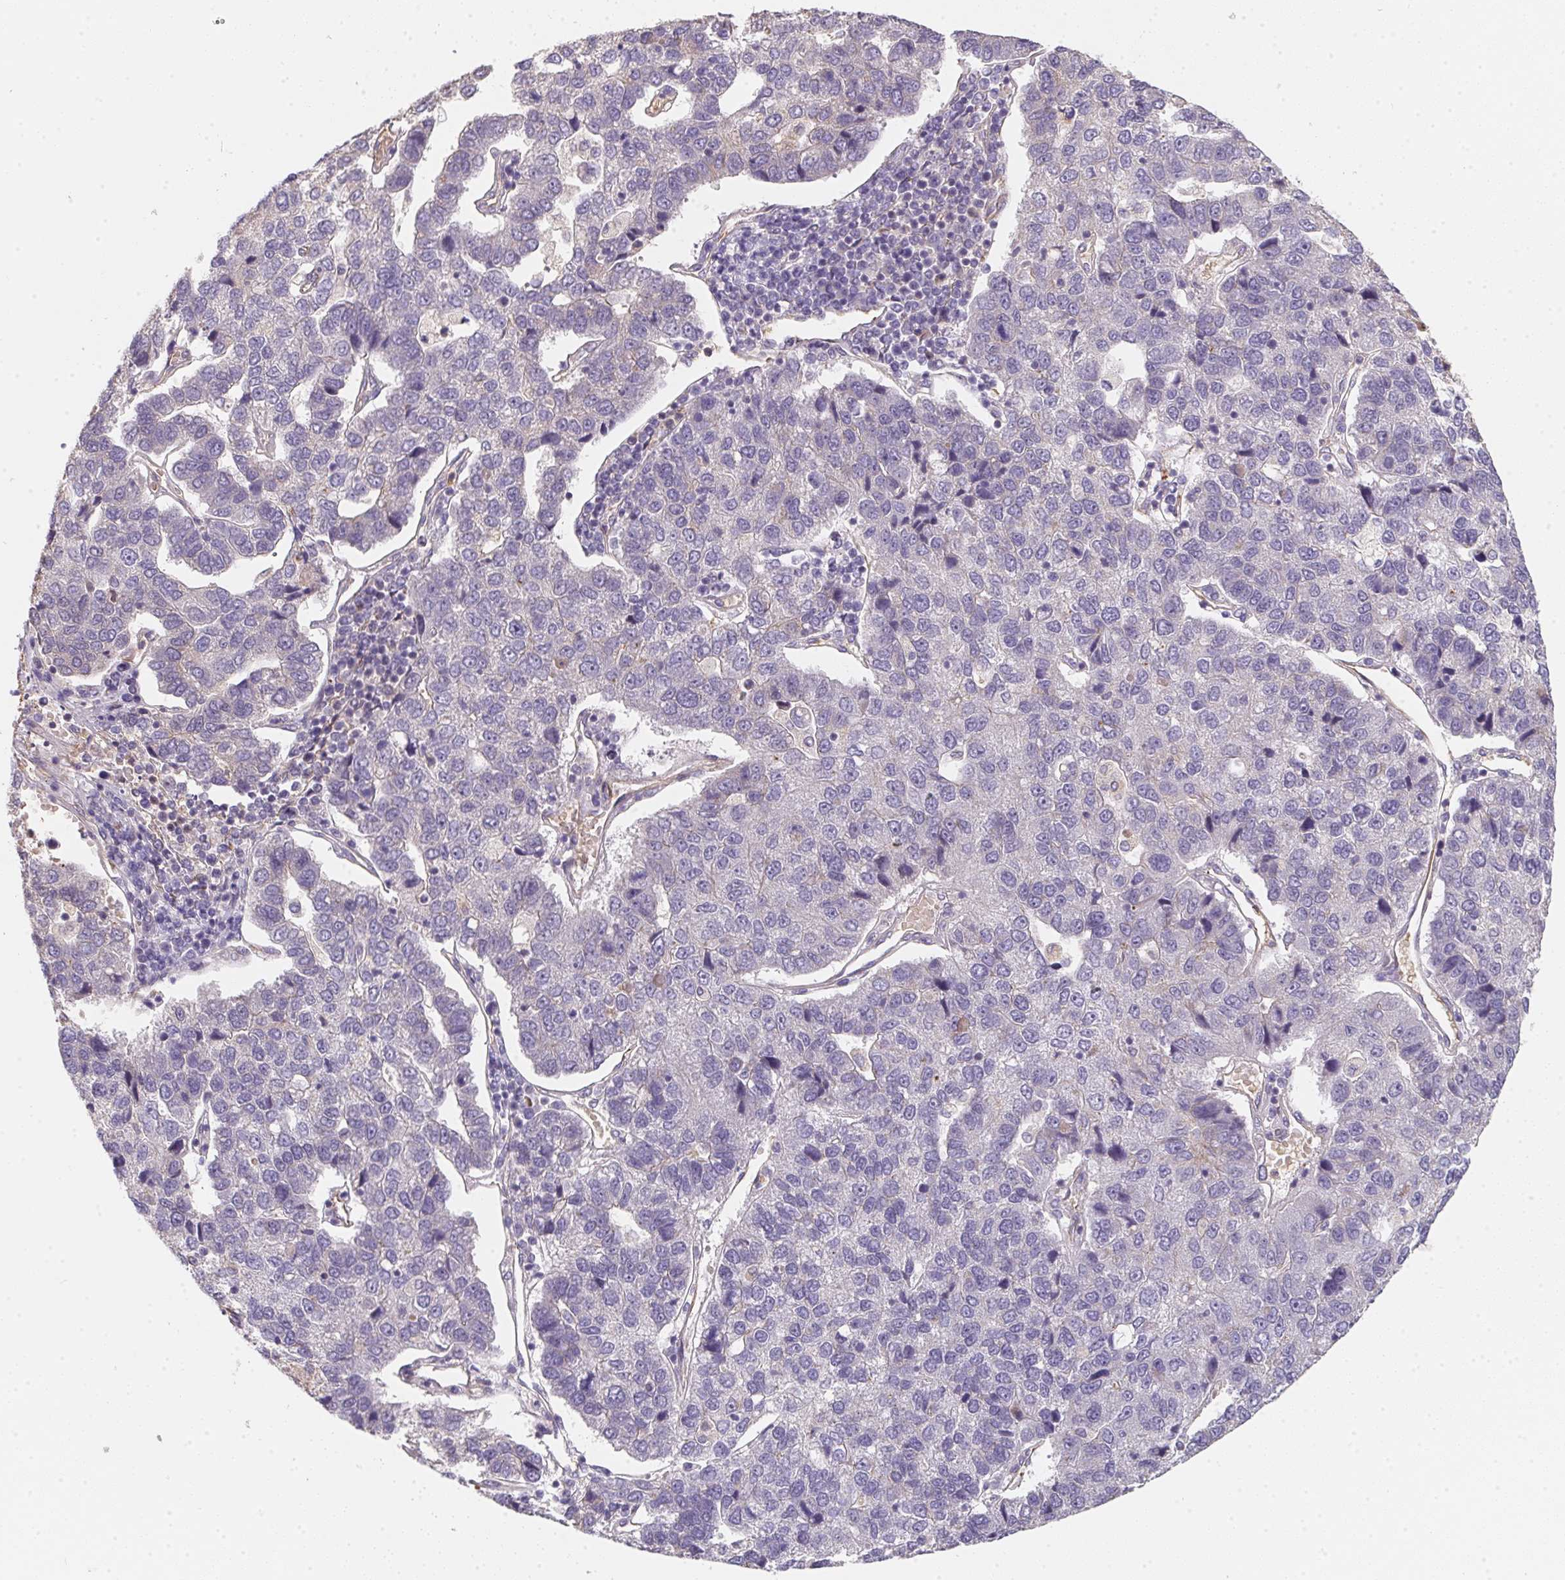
{"staining": {"intensity": "negative", "quantity": "none", "location": "none"}, "tissue": "pancreatic cancer", "cell_type": "Tumor cells", "image_type": "cancer", "snomed": [{"axis": "morphology", "description": "Adenocarcinoma, NOS"}, {"axis": "topography", "description": "Pancreas"}], "caption": "Human pancreatic cancer (adenocarcinoma) stained for a protein using immunohistochemistry exhibits no expression in tumor cells.", "gene": "TBKBP1", "patient": {"sex": "female", "age": 61}}